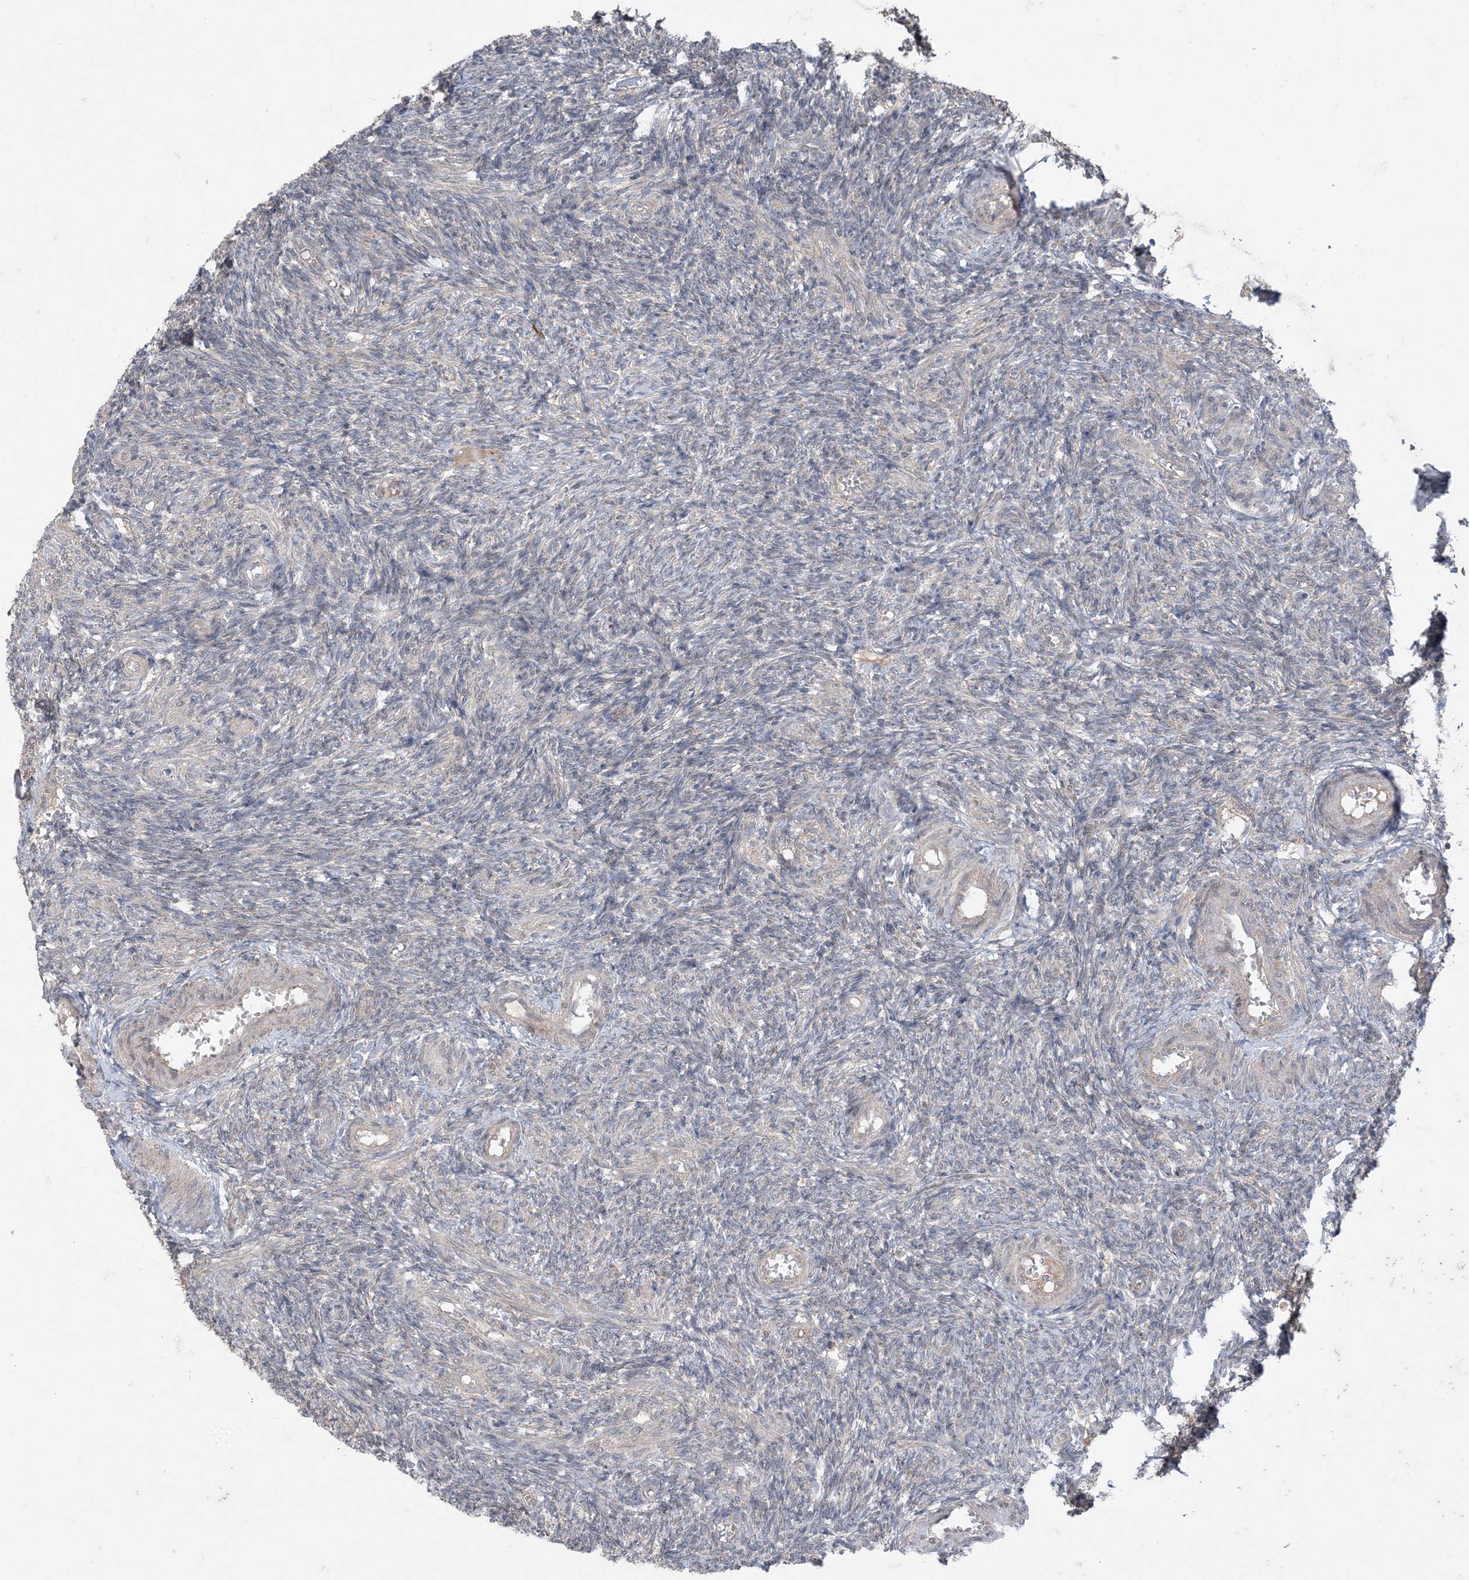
{"staining": {"intensity": "negative", "quantity": "none", "location": "none"}, "tissue": "ovary", "cell_type": "Ovarian stroma cells", "image_type": "normal", "snomed": [{"axis": "morphology", "description": "Normal tissue, NOS"}, {"axis": "topography", "description": "Ovary"}], "caption": "Immunohistochemistry photomicrograph of unremarkable human ovary stained for a protein (brown), which demonstrates no staining in ovarian stroma cells. (DAB (3,3'-diaminobenzidine) immunohistochemistry (IHC) with hematoxylin counter stain).", "gene": "ODC1", "patient": {"sex": "female", "age": 27}}